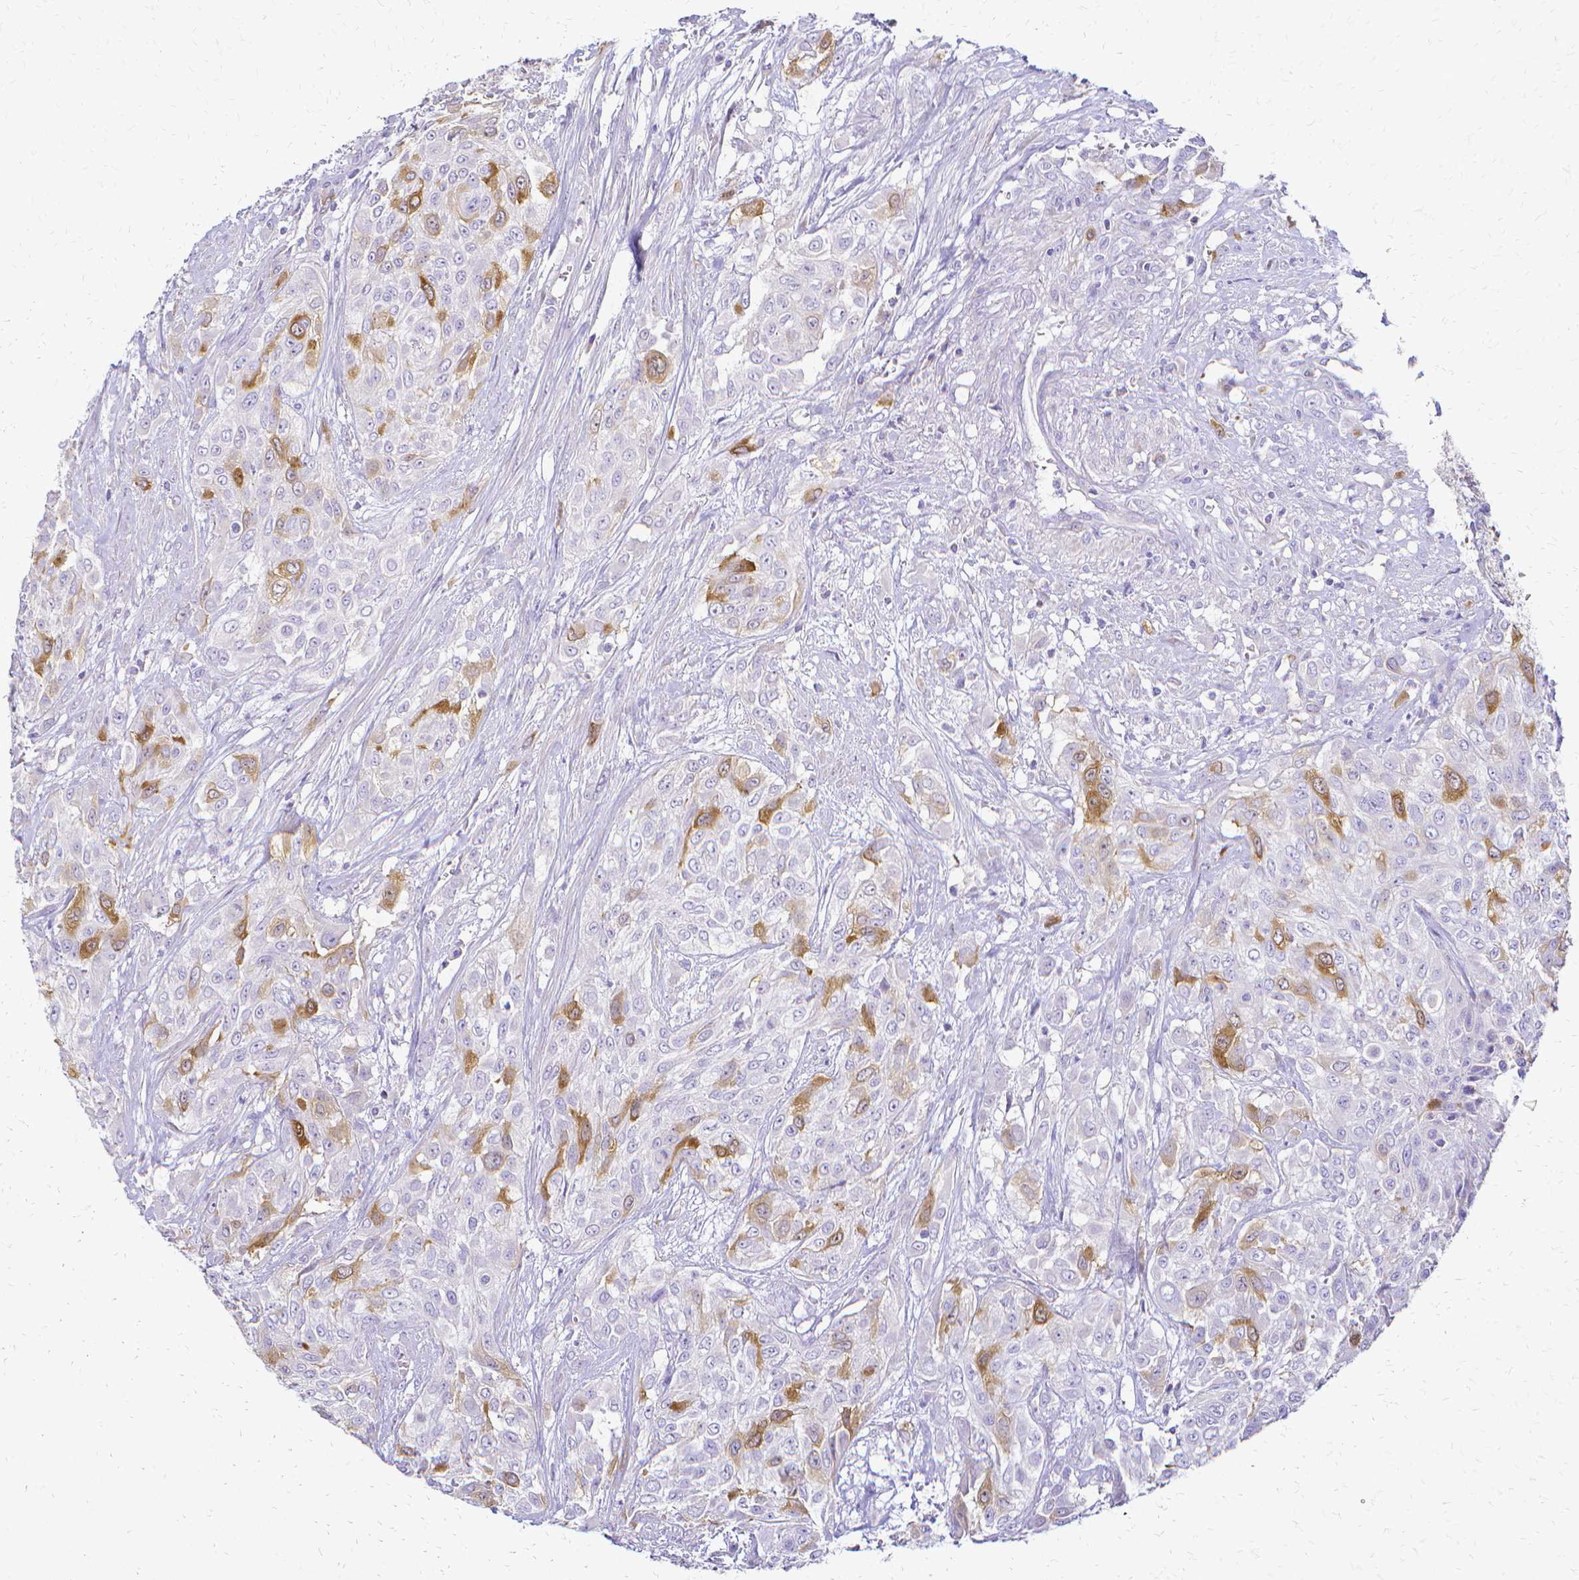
{"staining": {"intensity": "moderate", "quantity": "<25%", "location": "cytoplasmic/membranous"}, "tissue": "urothelial cancer", "cell_type": "Tumor cells", "image_type": "cancer", "snomed": [{"axis": "morphology", "description": "Urothelial carcinoma, High grade"}, {"axis": "topography", "description": "Urinary bladder"}], "caption": "DAB (3,3'-diaminobenzidine) immunohistochemical staining of human urothelial cancer displays moderate cytoplasmic/membranous protein staining in about <25% of tumor cells.", "gene": "CCNB1", "patient": {"sex": "male", "age": 57}}